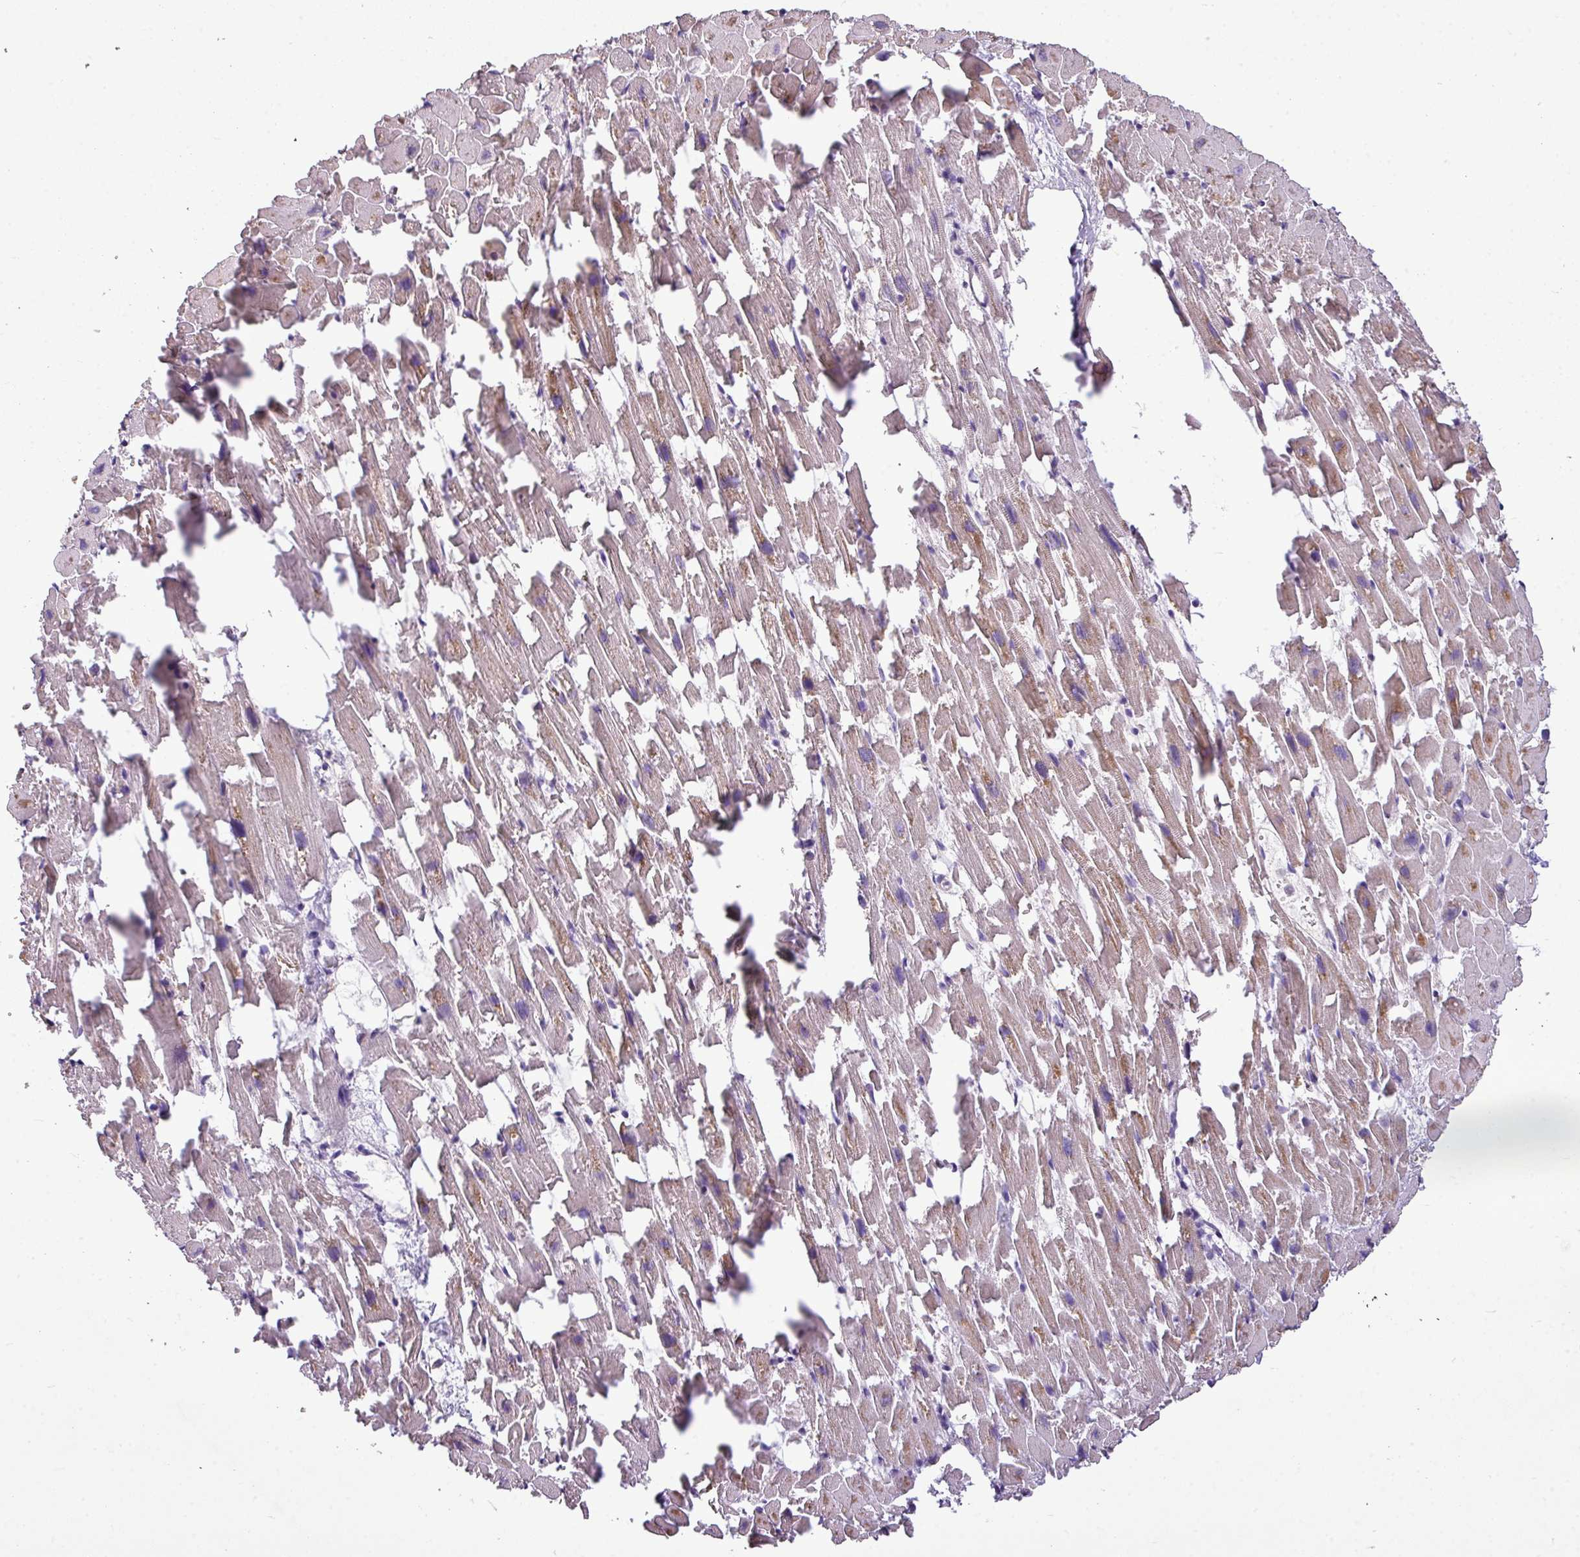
{"staining": {"intensity": "weak", "quantity": "<25%", "location": "cytoplasmic/membranous"}, "tissue": "heart muscle", "cell_type": "Cardiomyocytes", "image_type": "normal", "snomed": [{"axis": "morphology", "description": "Normal tissue, NOS"}, {"axis": "topography", "description": "Heart"}], "caption": "DAB (3,3'-diaminobenzidine) immunohistochemical staining of normal human heart muscle demonstrates no significant staining in cardiomyocytes.", "gene": "ALDH2", "patient": {"sex": "female", "age": 64}}